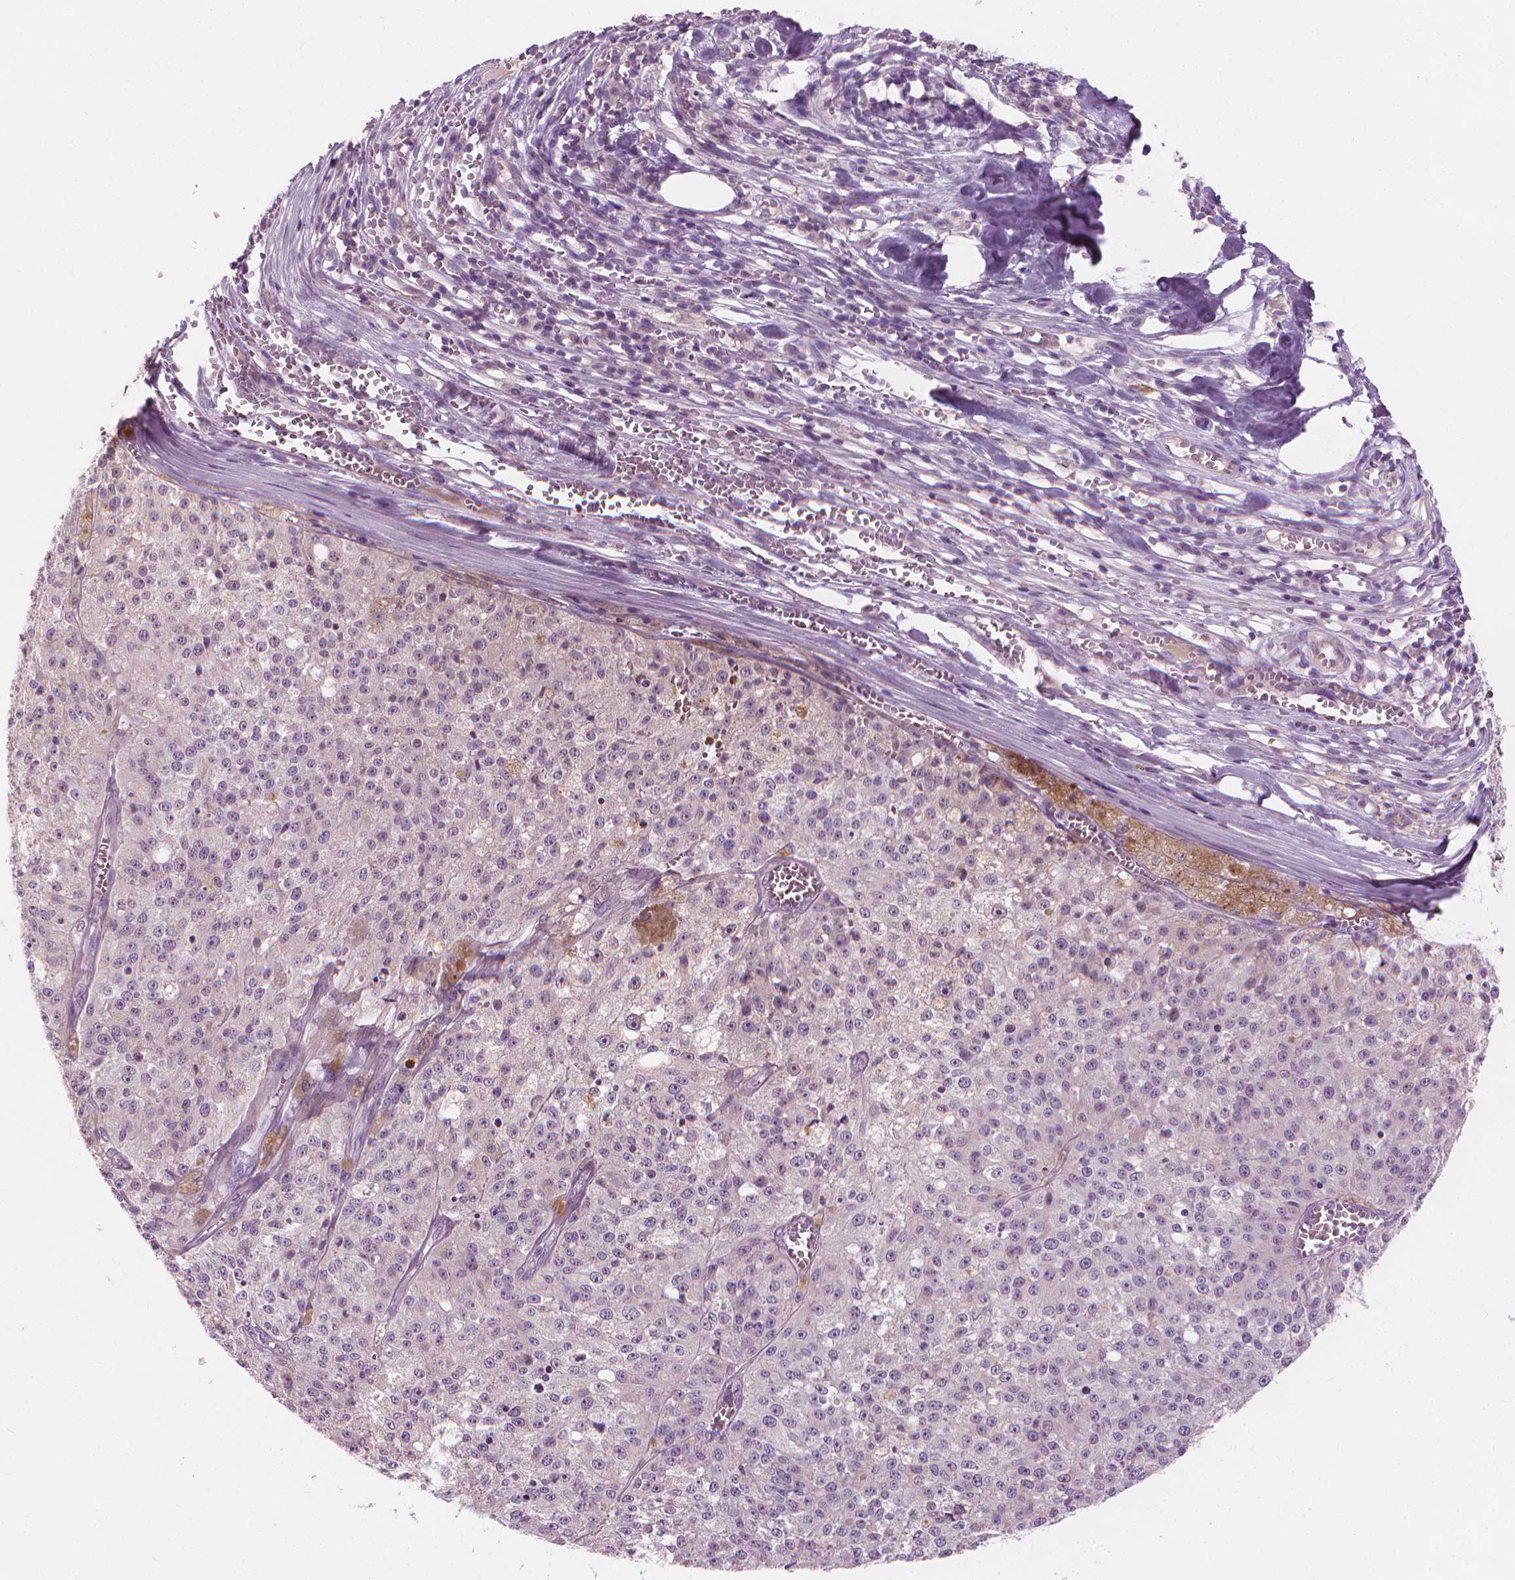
{"staining": {"intensity": "negative", "quantity": "none", "location": "none"}, "tissue": "melanoma", "cell_type": "Tumor cells", "image_type": "cancer", "snomed": [{"axis": "morphology", "description": "Malignant melanoma, Metastatic site"}, {"axis": "topography", "description": "Lymph node"}], "caption": "Human malignant melanoma (metastatic site) stained for a protein using immunohistochemistry (IHC) exhibits no expression in tumor cells.", "gene": "CFAP126", "patient": {"sex": "female", "age": 64}}